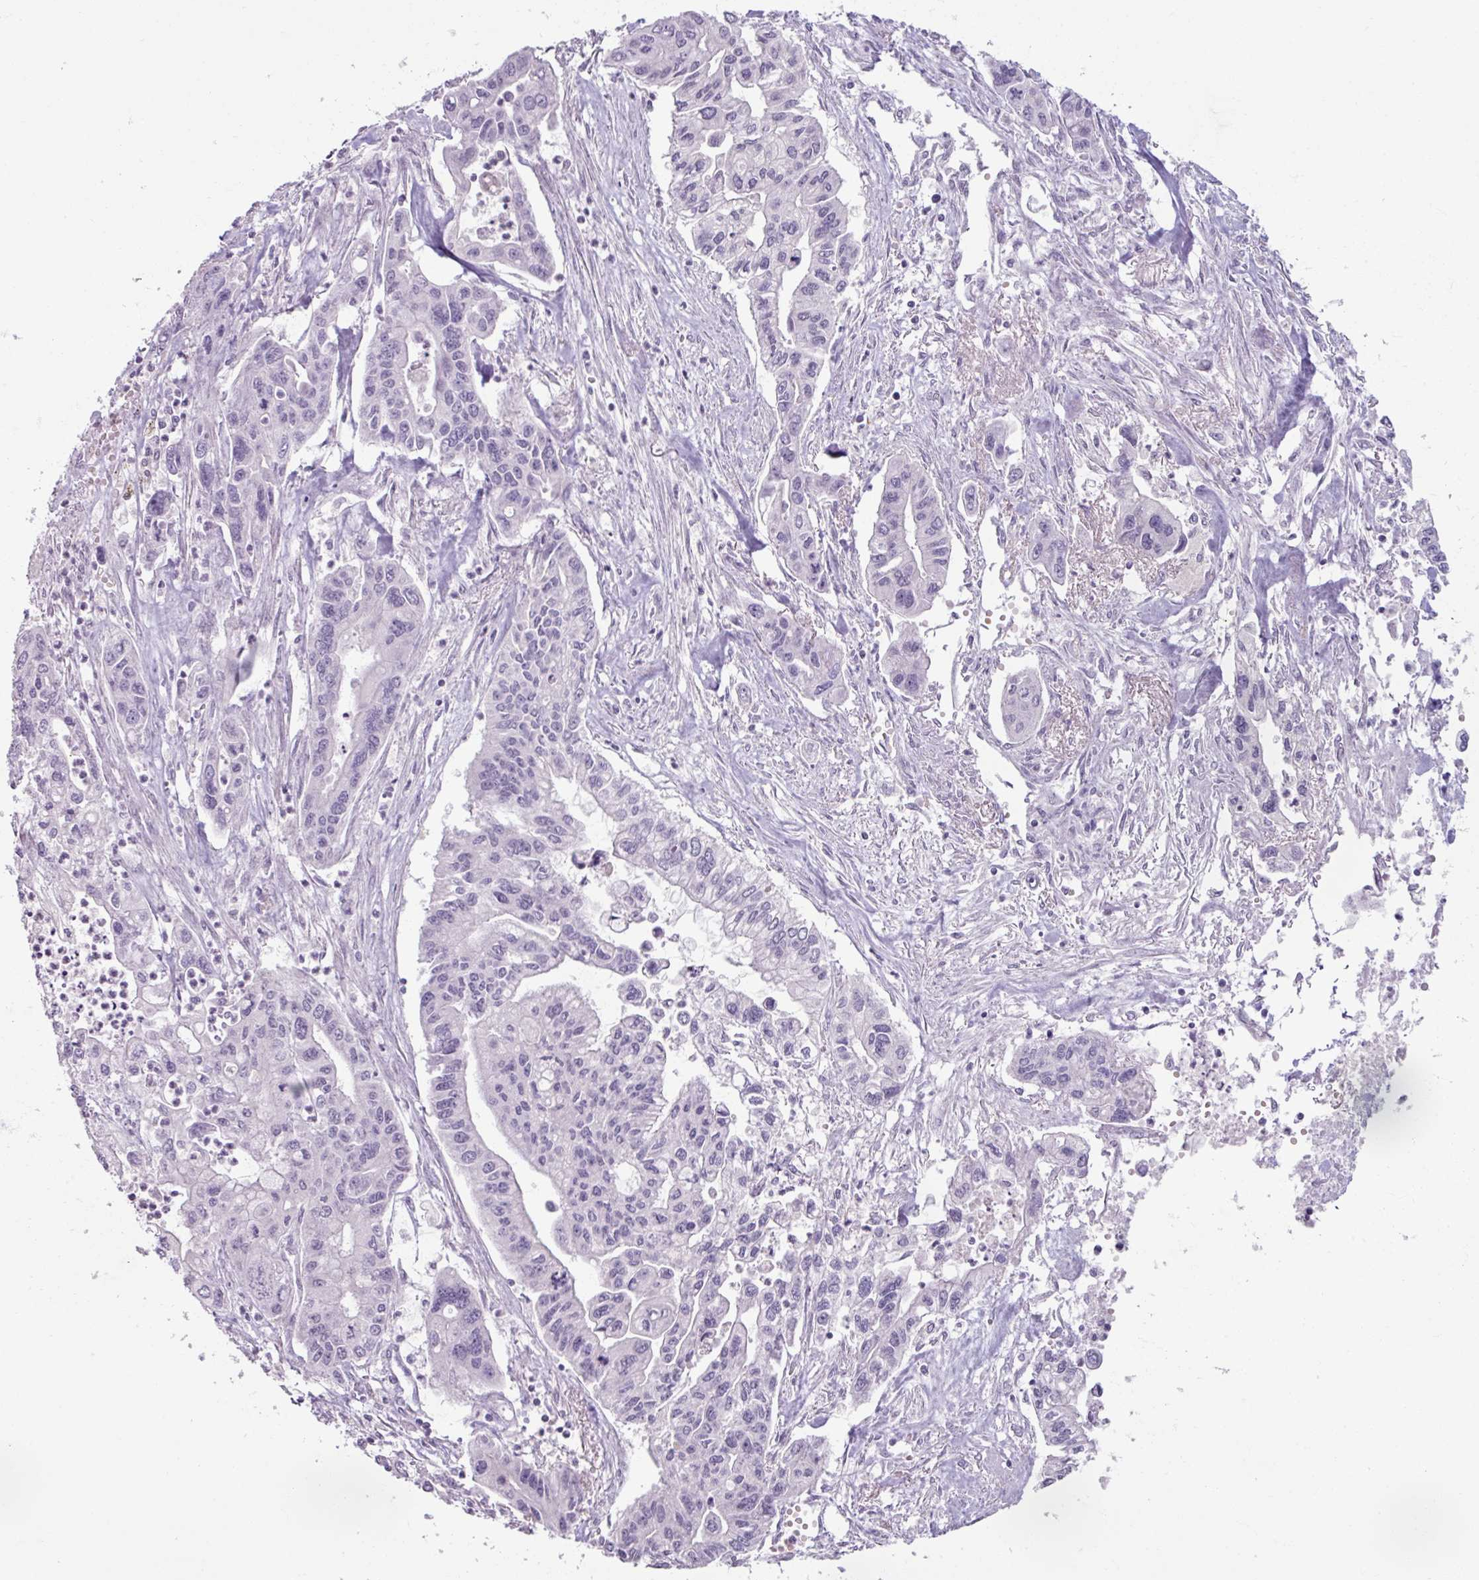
{"staining": {"intensity": "negative", "quantity": "none", "location": "none"}, "tissue": "pancreatic cancer", "cell_type": "Tumor cells", "image_type": "cancer", "snomed": [{"axis": "morphology", "description": "Adenocarcinoma, NOS"}, {"axis": "topography", "description": "Pancreas"}], "caption": "High power microscopy image of an IHC histopathology image of pancreatic adenocarcinoma, revealing no significant expression in tumor cells.", "gene": "SLC27A5", "patient": {"sex": "male", "age": 62}}